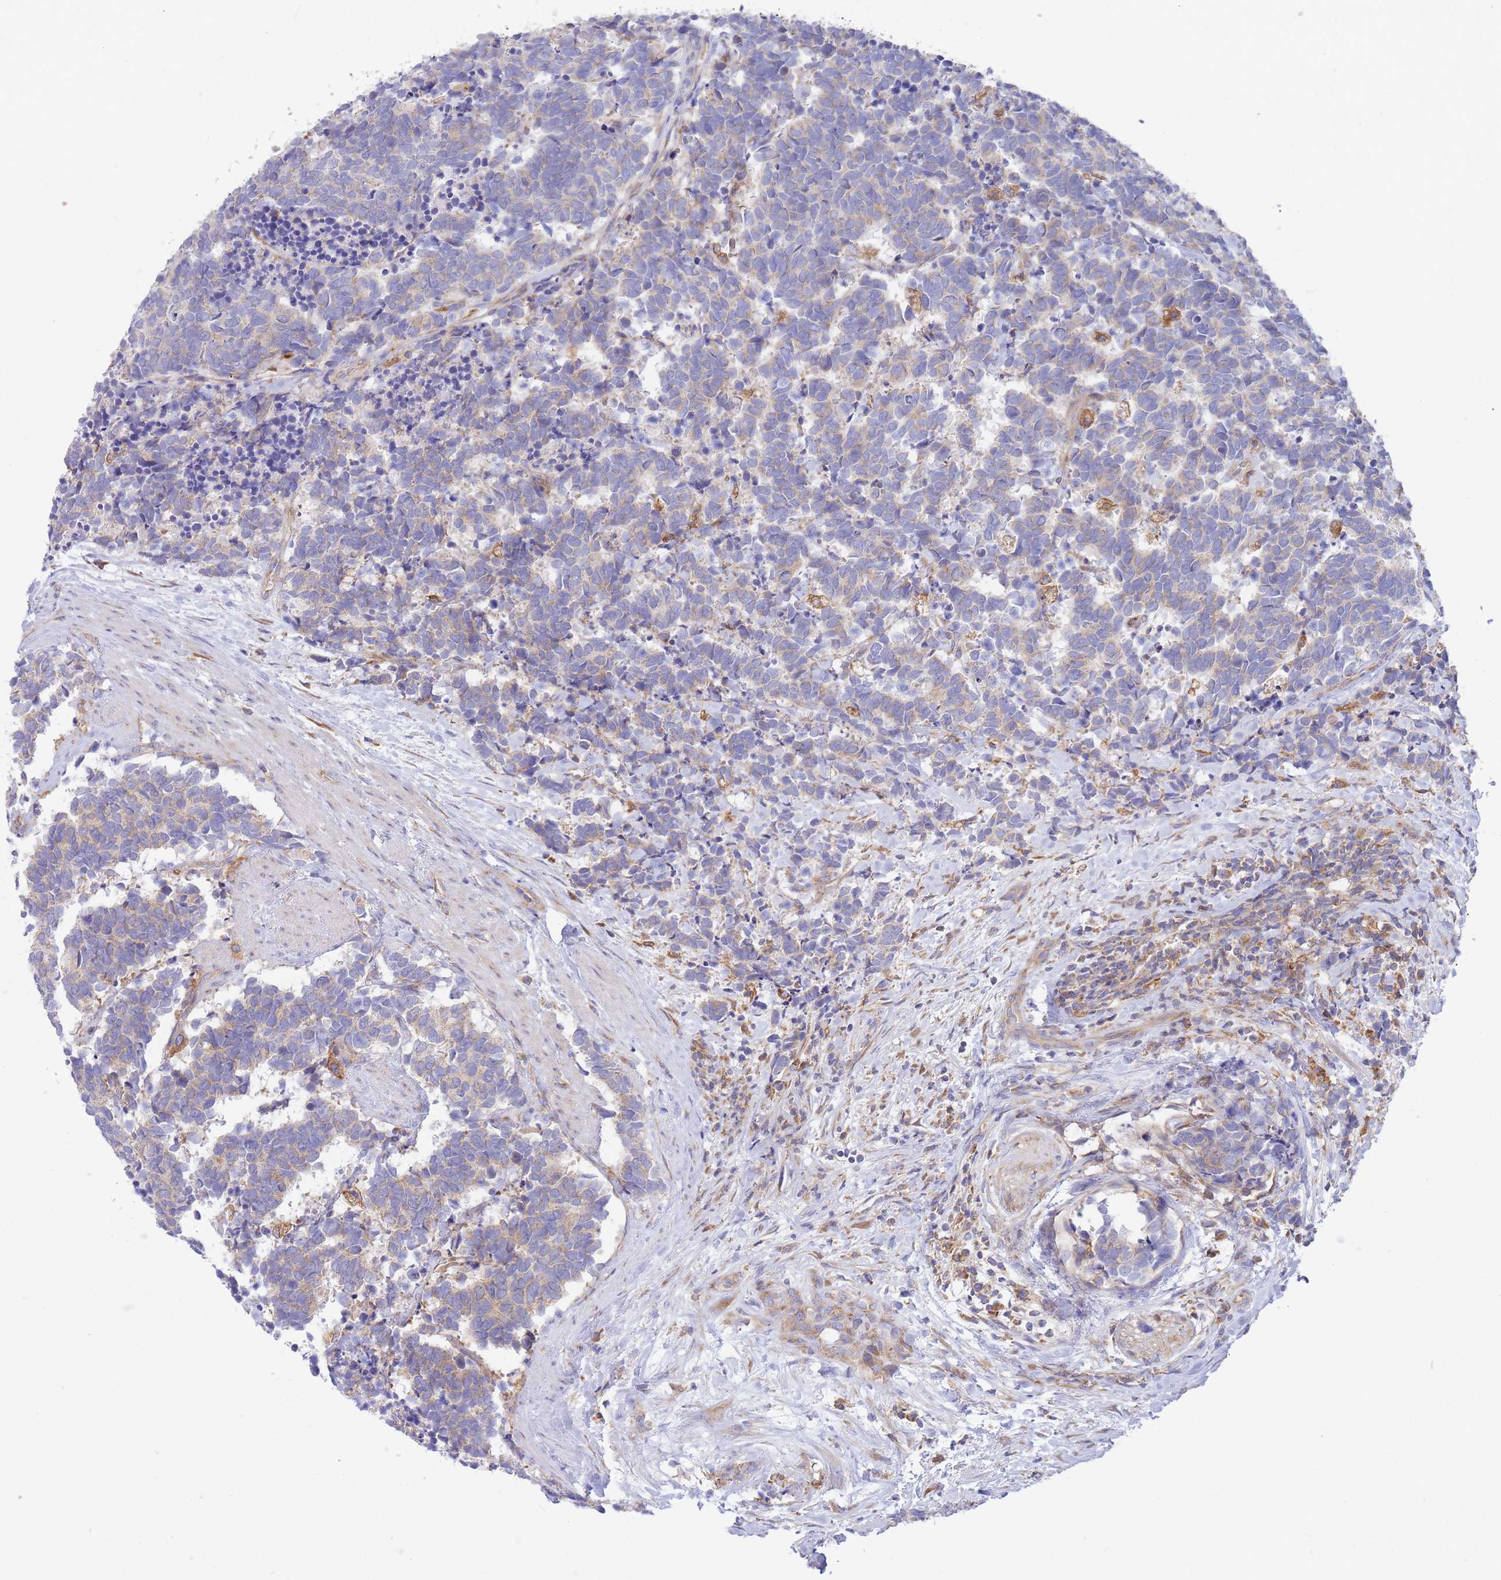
{"staining": {"intensity": "weak", "quantity": "25%-75%", "location": "cytoplasmic/membranous"}, "tissue": "carcinoid", "cell_type": "Tumor cells", "image_type": "cancer", "snomed": [{"axis": "morphology", "description": "Carcinoma, NOS"}, {"axis": "morphology", "description": "Carcinoid, malignant, NOS"}, {"axis": "topography", "description": "Prostate"}], "caption": "Weak cytoplasmic/membranous expression is seen in approximately 25%-75% of tumor cells in carcinoid.", "gene": "SH2B2", "patient": {"sex": "male", "age": 57}}